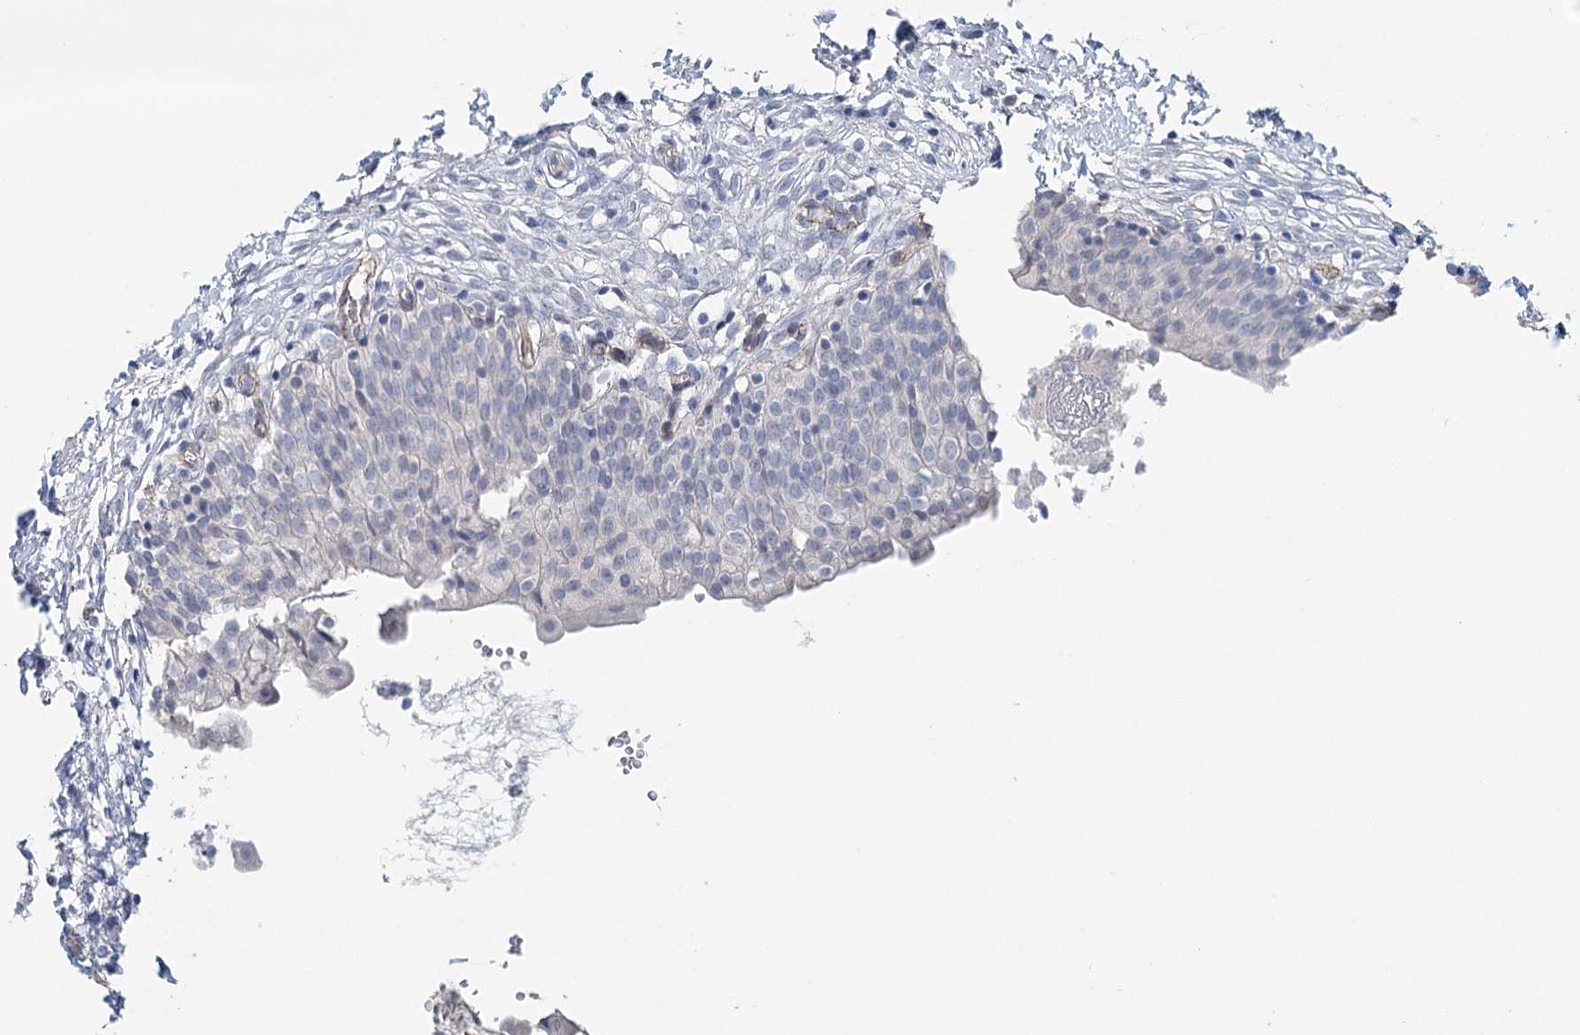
{"staining": {"intensity": "negative", "quantity": "none", "location": "none"}, "tissue": "urinary bladder", "cell_type": "Urothelial cells", "image_type": "normal", "snomed": [{"axis": "morphology", "description": "Normal tissue, NOS"}, {"axis": "topography", "description": "Urinary bladder"}], "caption": "Micrograph shows no protein positivity in urothelial cells of normal urinary bladder. The staining was performed using DAB (3,3'-diaminobenzidine) to visualize the protein expression in brown, while the nuclei were stained in blue with hematoxylin (Magnification: 20x).", "gene": "SYNPO", "patient": {"sex": "male", "age": 55}}